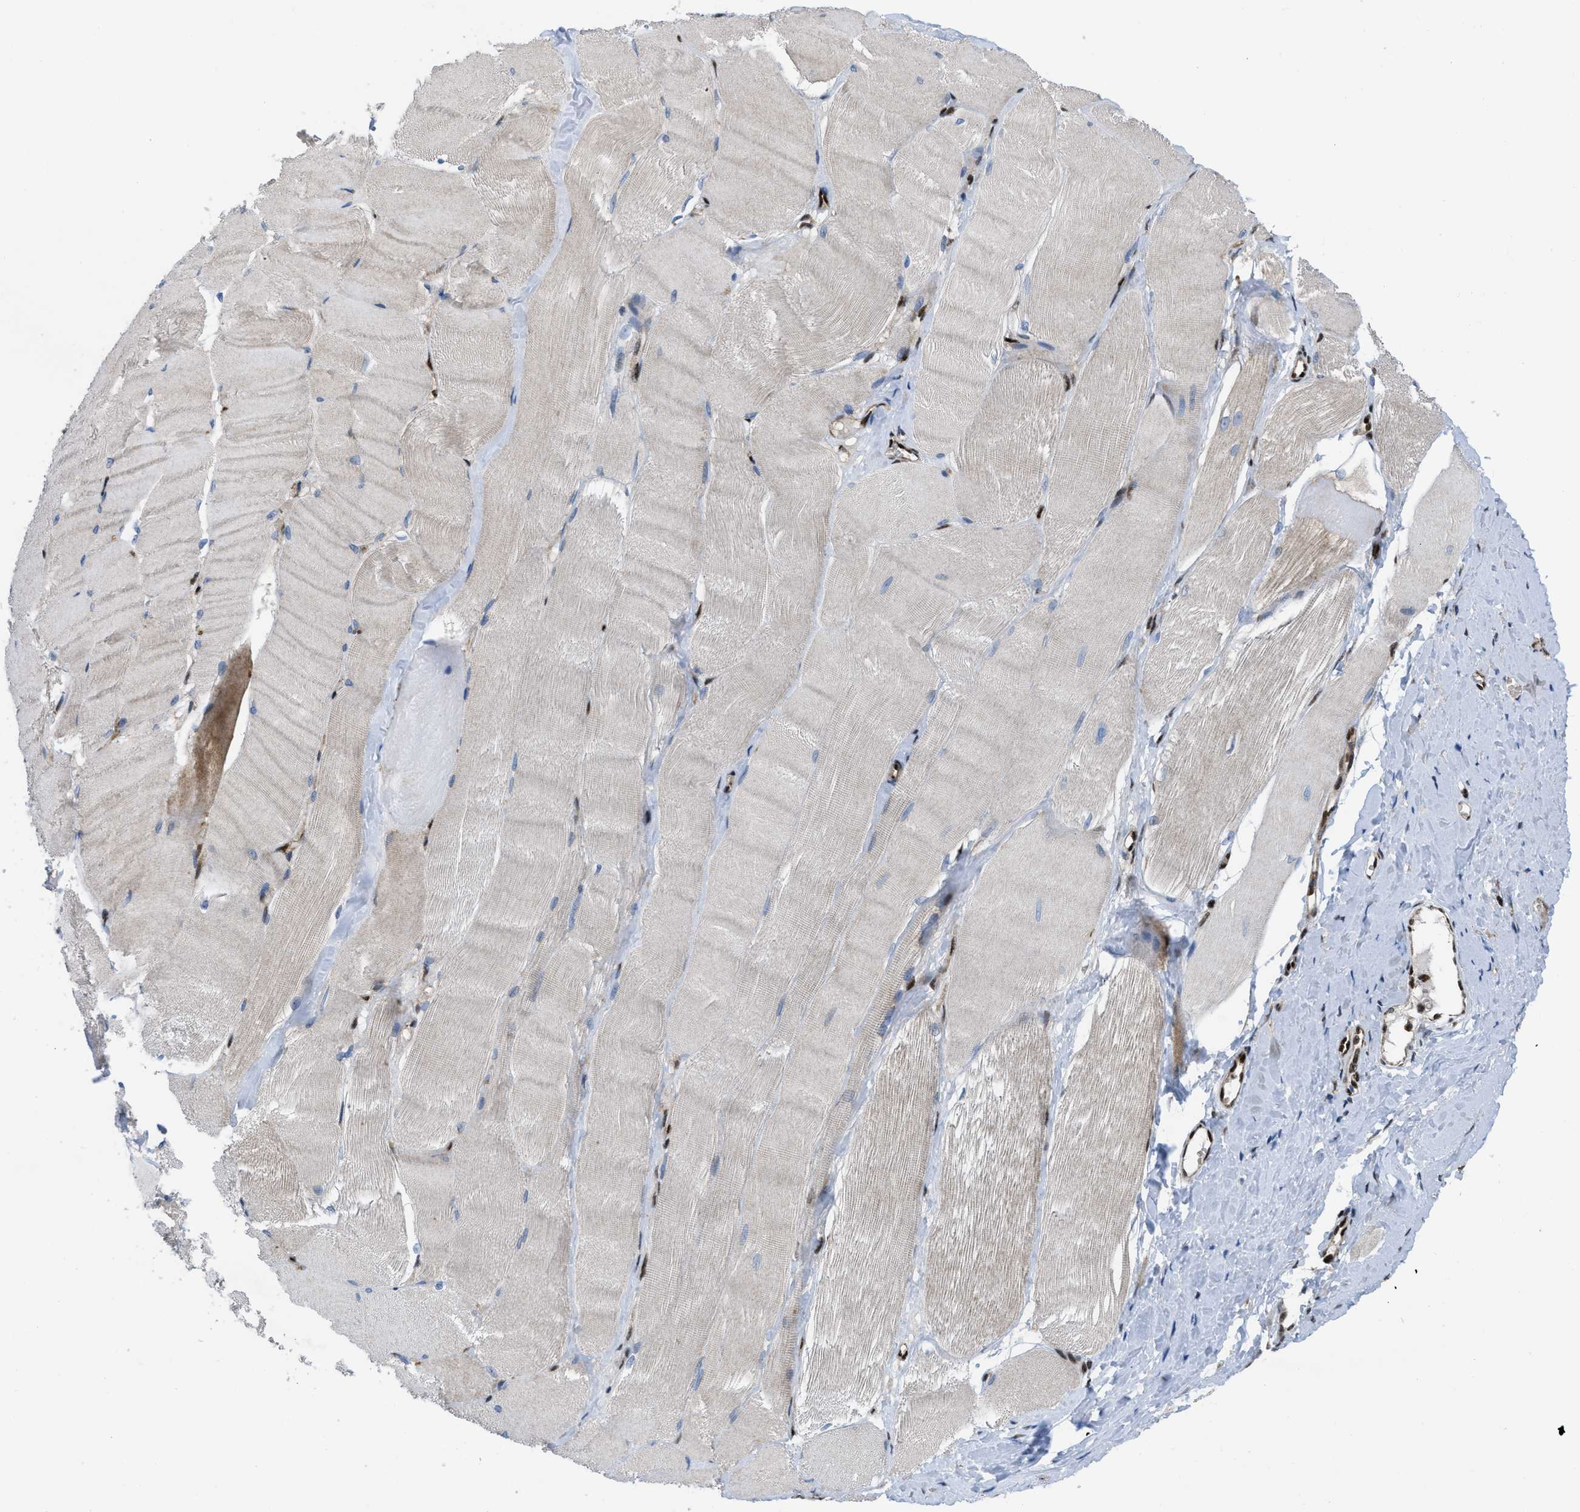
{"staining": {"intensity": "weak", "quantity": "25%-75%", "location": "cytoplasmic/membranous"}, "tissue": "skeletal muscle", "cell_type": "Myocytes", "image_type": "normal", "snomed": [{"axis": "morphology", "description": "Normal tissue, NOS"}, {"axis": "morphology", "description": "Squamous cell carcinoma, NOS"}, {"axis": "topography", "description": "Skeletal muscle"}], "caption": "An IHC image of benign tissue is shown. Protein staining in brown shows weak cytoplasmic/membranous positivity in skeletal muscle within myocytes. (Brightfield microscopy of DAB IHC at high magnification).", "gene": "PPP2CB", "patient": {"sex": "male", "age": 51}}